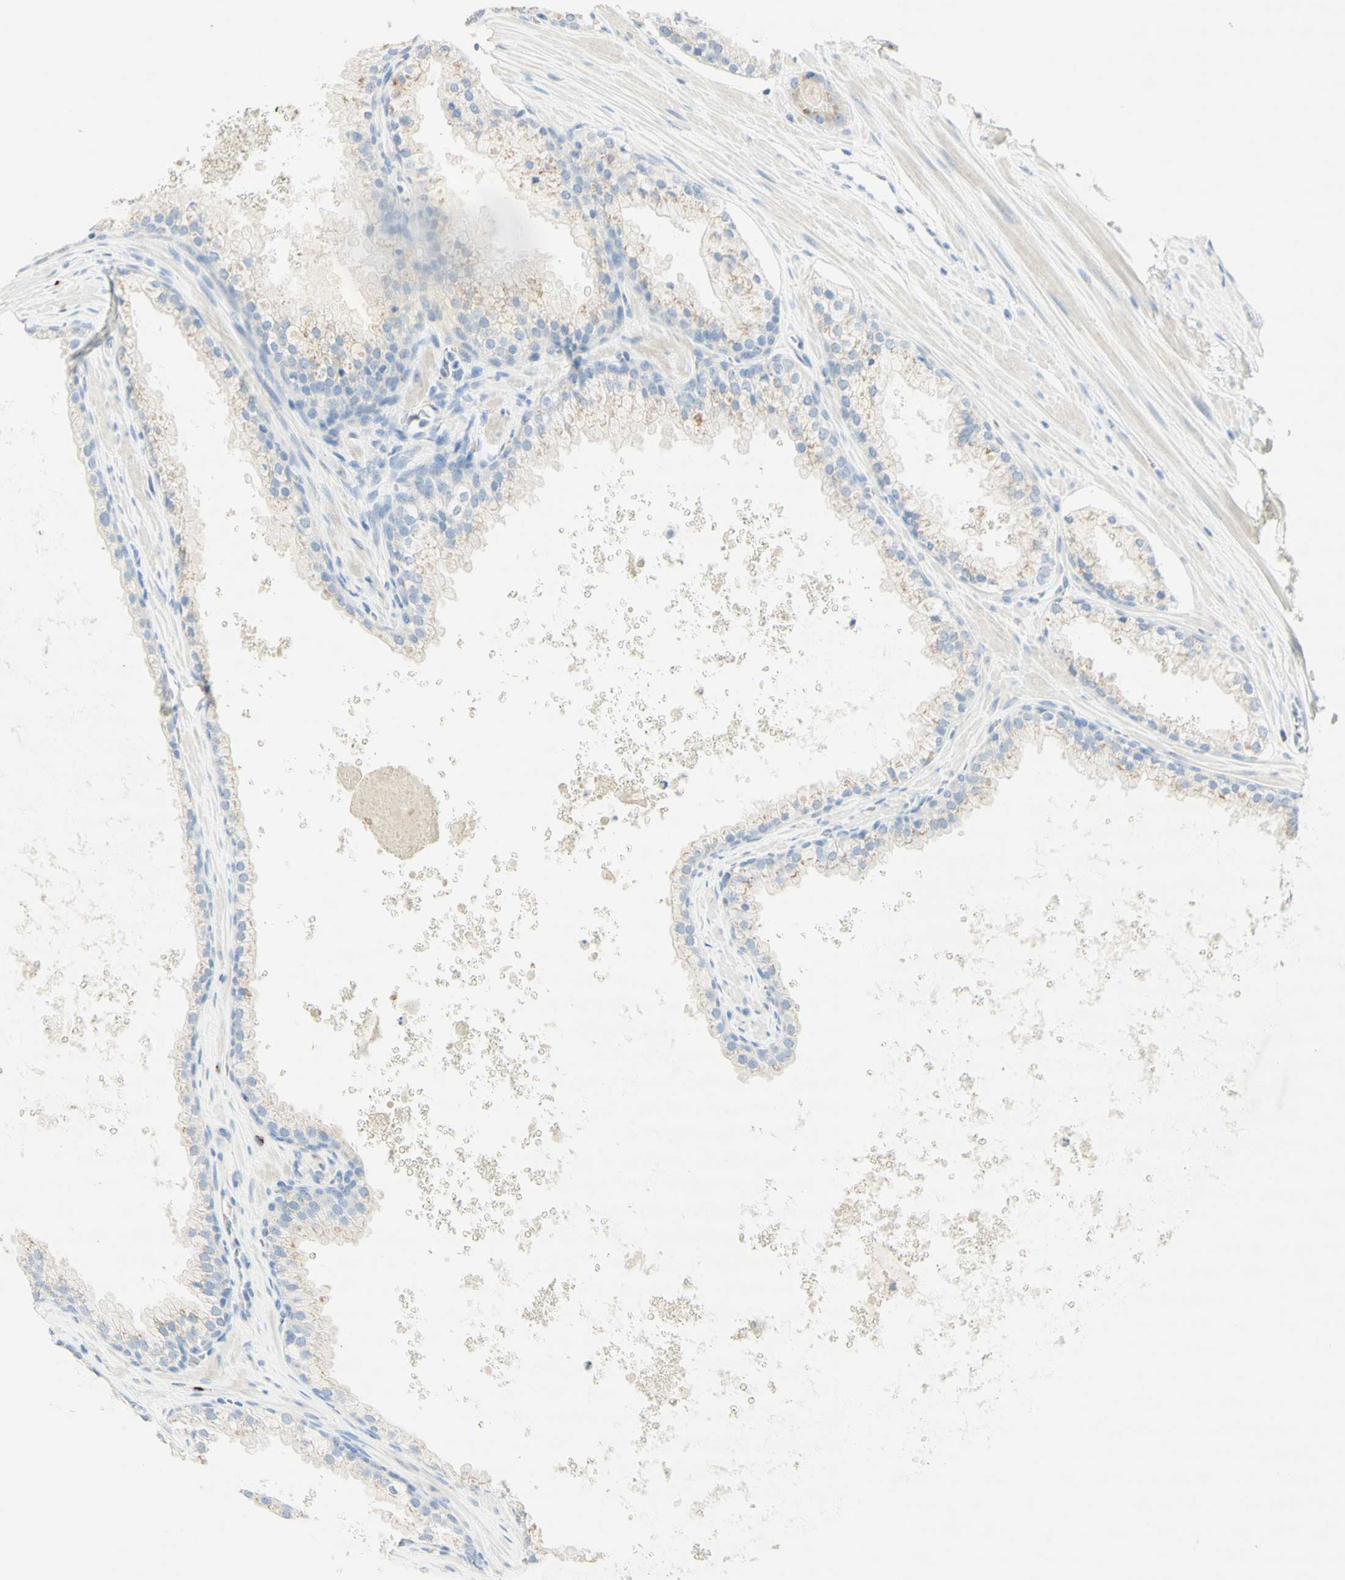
{"staining": {"intensity": "weak", "quantity": ">75%", "location": "cytoplasmic/membranous"}, "tissue": "prostate cancer", "cell_type": "Tumor cells", "image_type": "cancer", "snomed": [{"axis": "morphology", "description": "Adenocarcinoma, High grade"}, {"axis": "topography", "description": "Prostate"}], "caption": "Prostate high-grade adenocarcinoma stained with a brown dye displays weak cytoplasmic/membranous positive expression in about >75% of tumor cells.", "gene": "MANEA", "patient": {"sex": "male", "age": 65}}